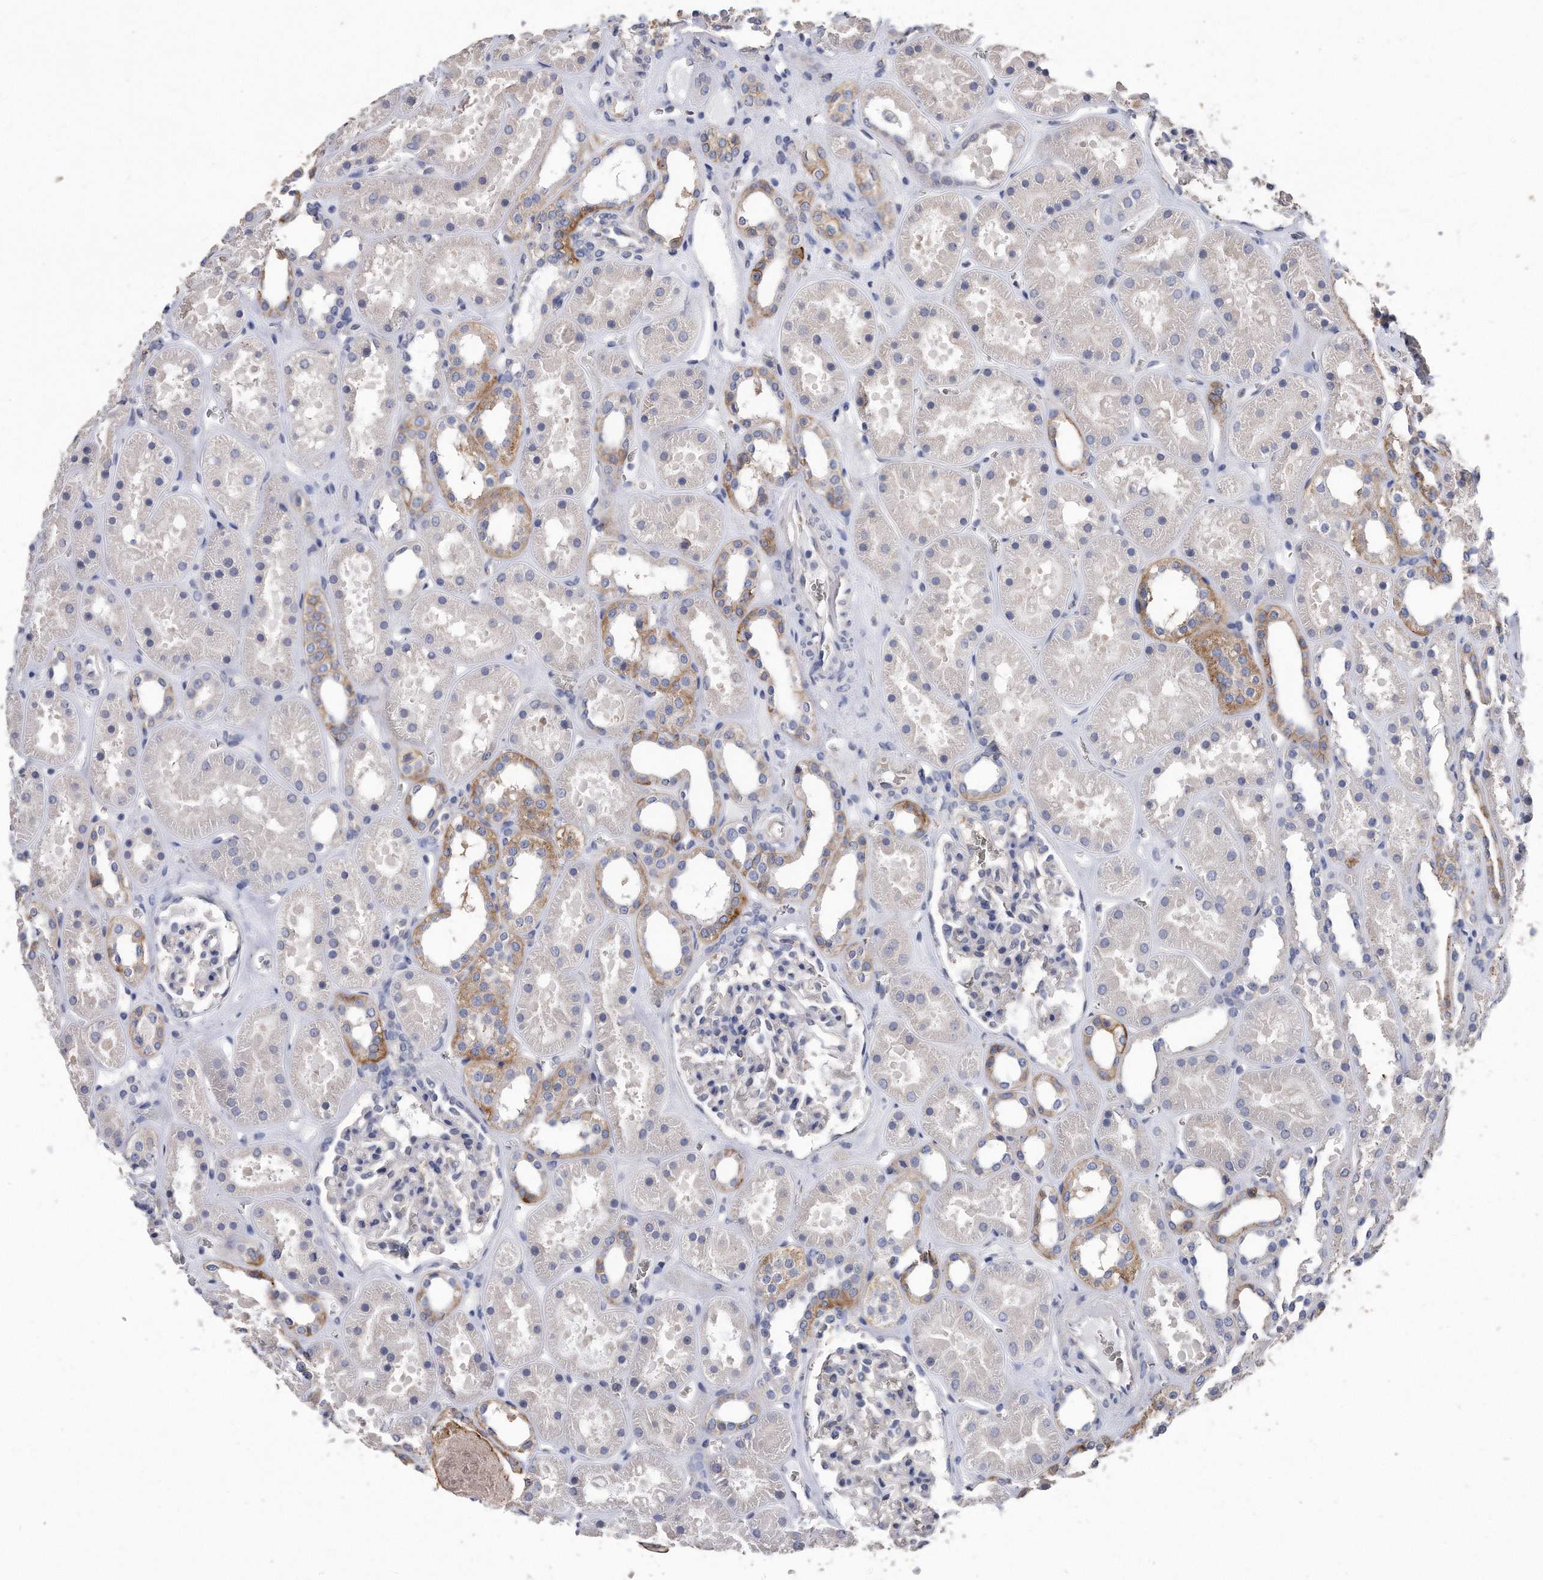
{"staining": {"intensity": "negative", "quantity": "none", "location": "none"}, "tissue": "kidney", "cell_type": "Cells in glomeruli", "image_type": "normal", "snomed": [{"axis": "morphology", "description": "Normal tissue, NOS"}, {"axis": "topography", "description": "Kidney"}], "caption": "An immunohistochemistry (IHC) micrograph of benign kidney is shown. There is no staining in cells in glomeruli of kidney.", "gene": "CDCP1", "patient": {"sex": "female", "age": 41}}